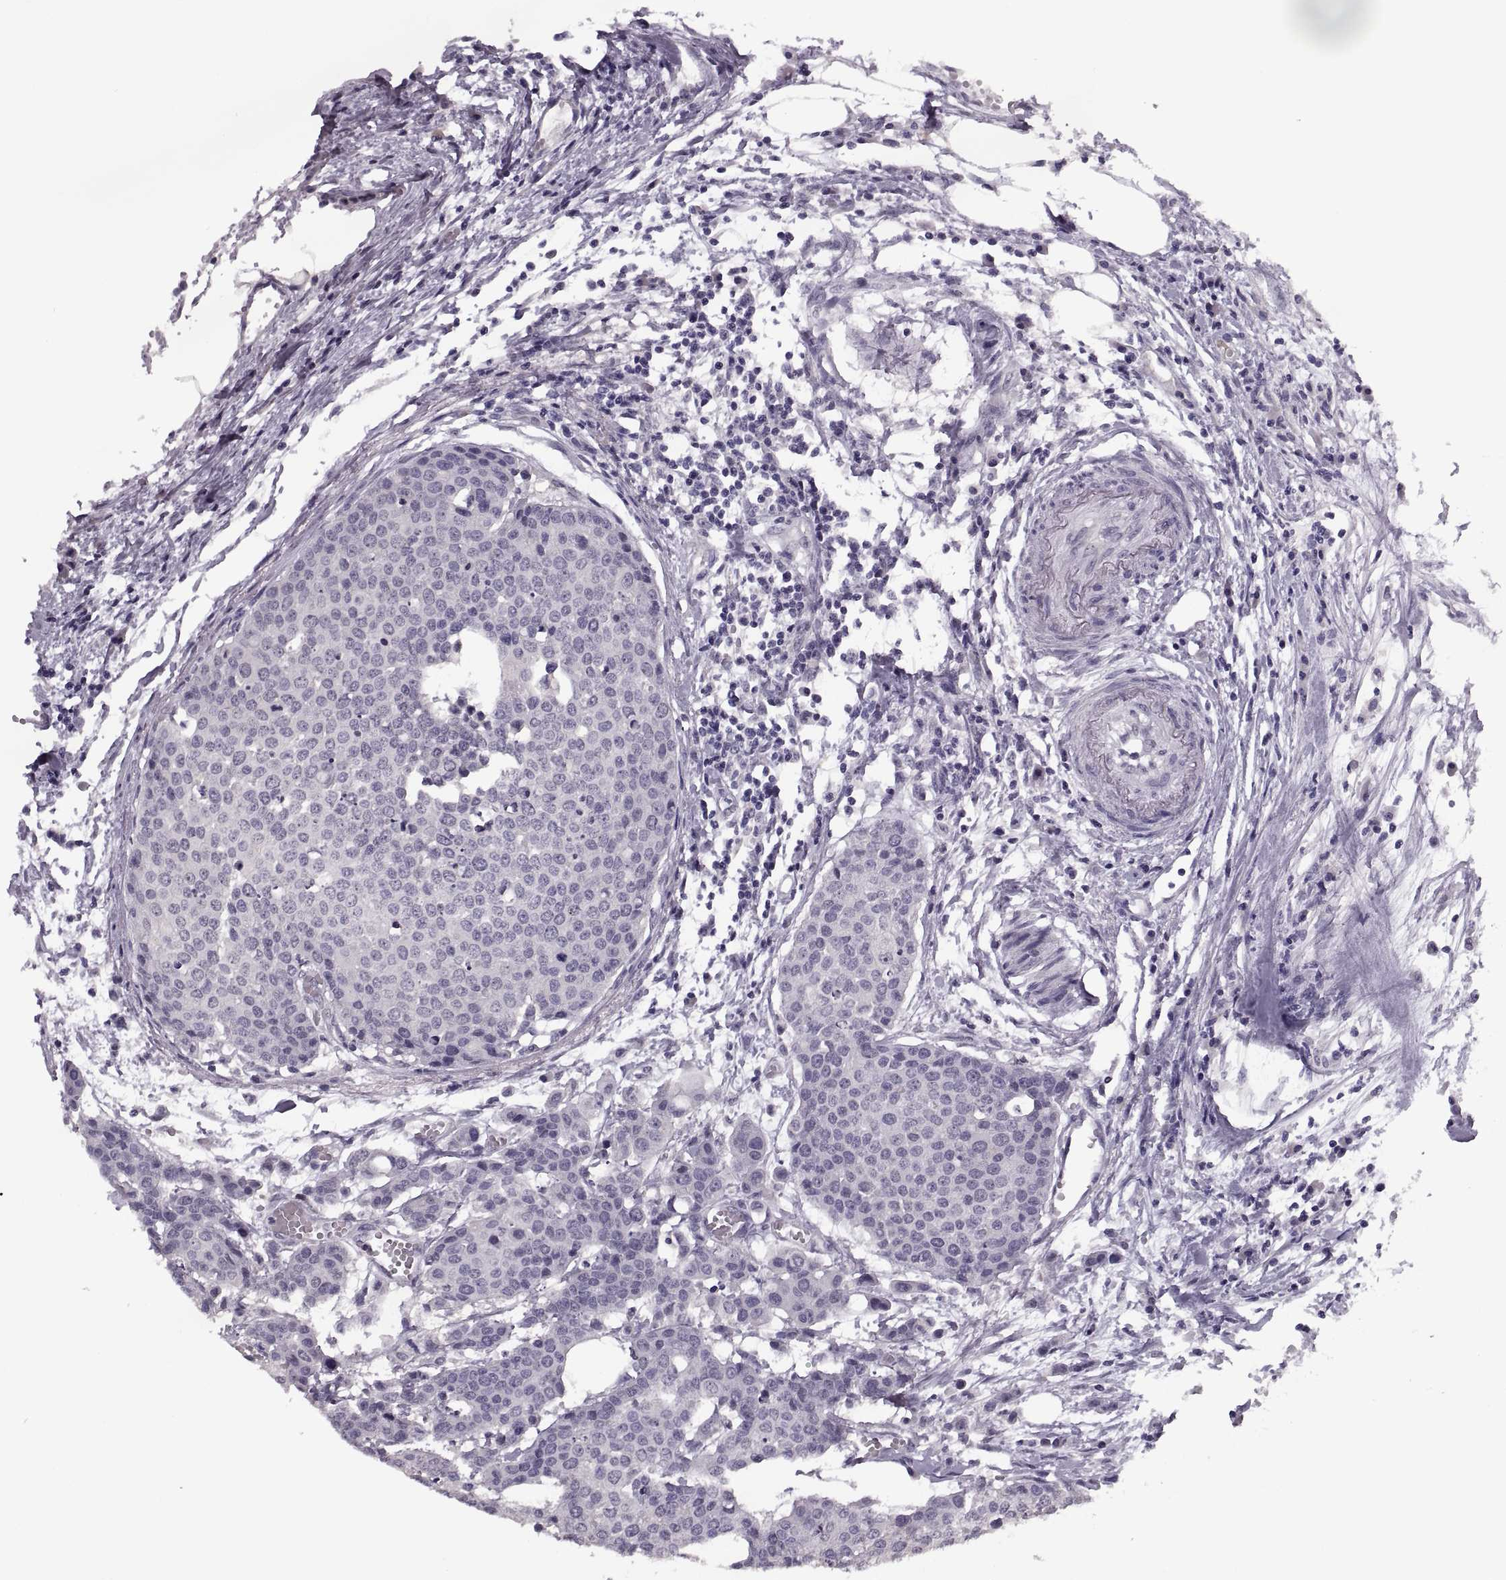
{"staining": {"intensity": "negative", "quantity": "none", "location": "none"}, "tissue": "carcinoid", "cell_type": "Tumor cells", "image_type": "cancer", "snomed": [{"axis": "morphology", "description": "Carcinoid, malignant, NOS"}, {"axis": "topography", "description": "Colon"}], "caption": "Tumor cells show no significant protein positivity in carcinoid.", "gene": "PAGE5", "patient": {"sex": "male", "age": 81}}